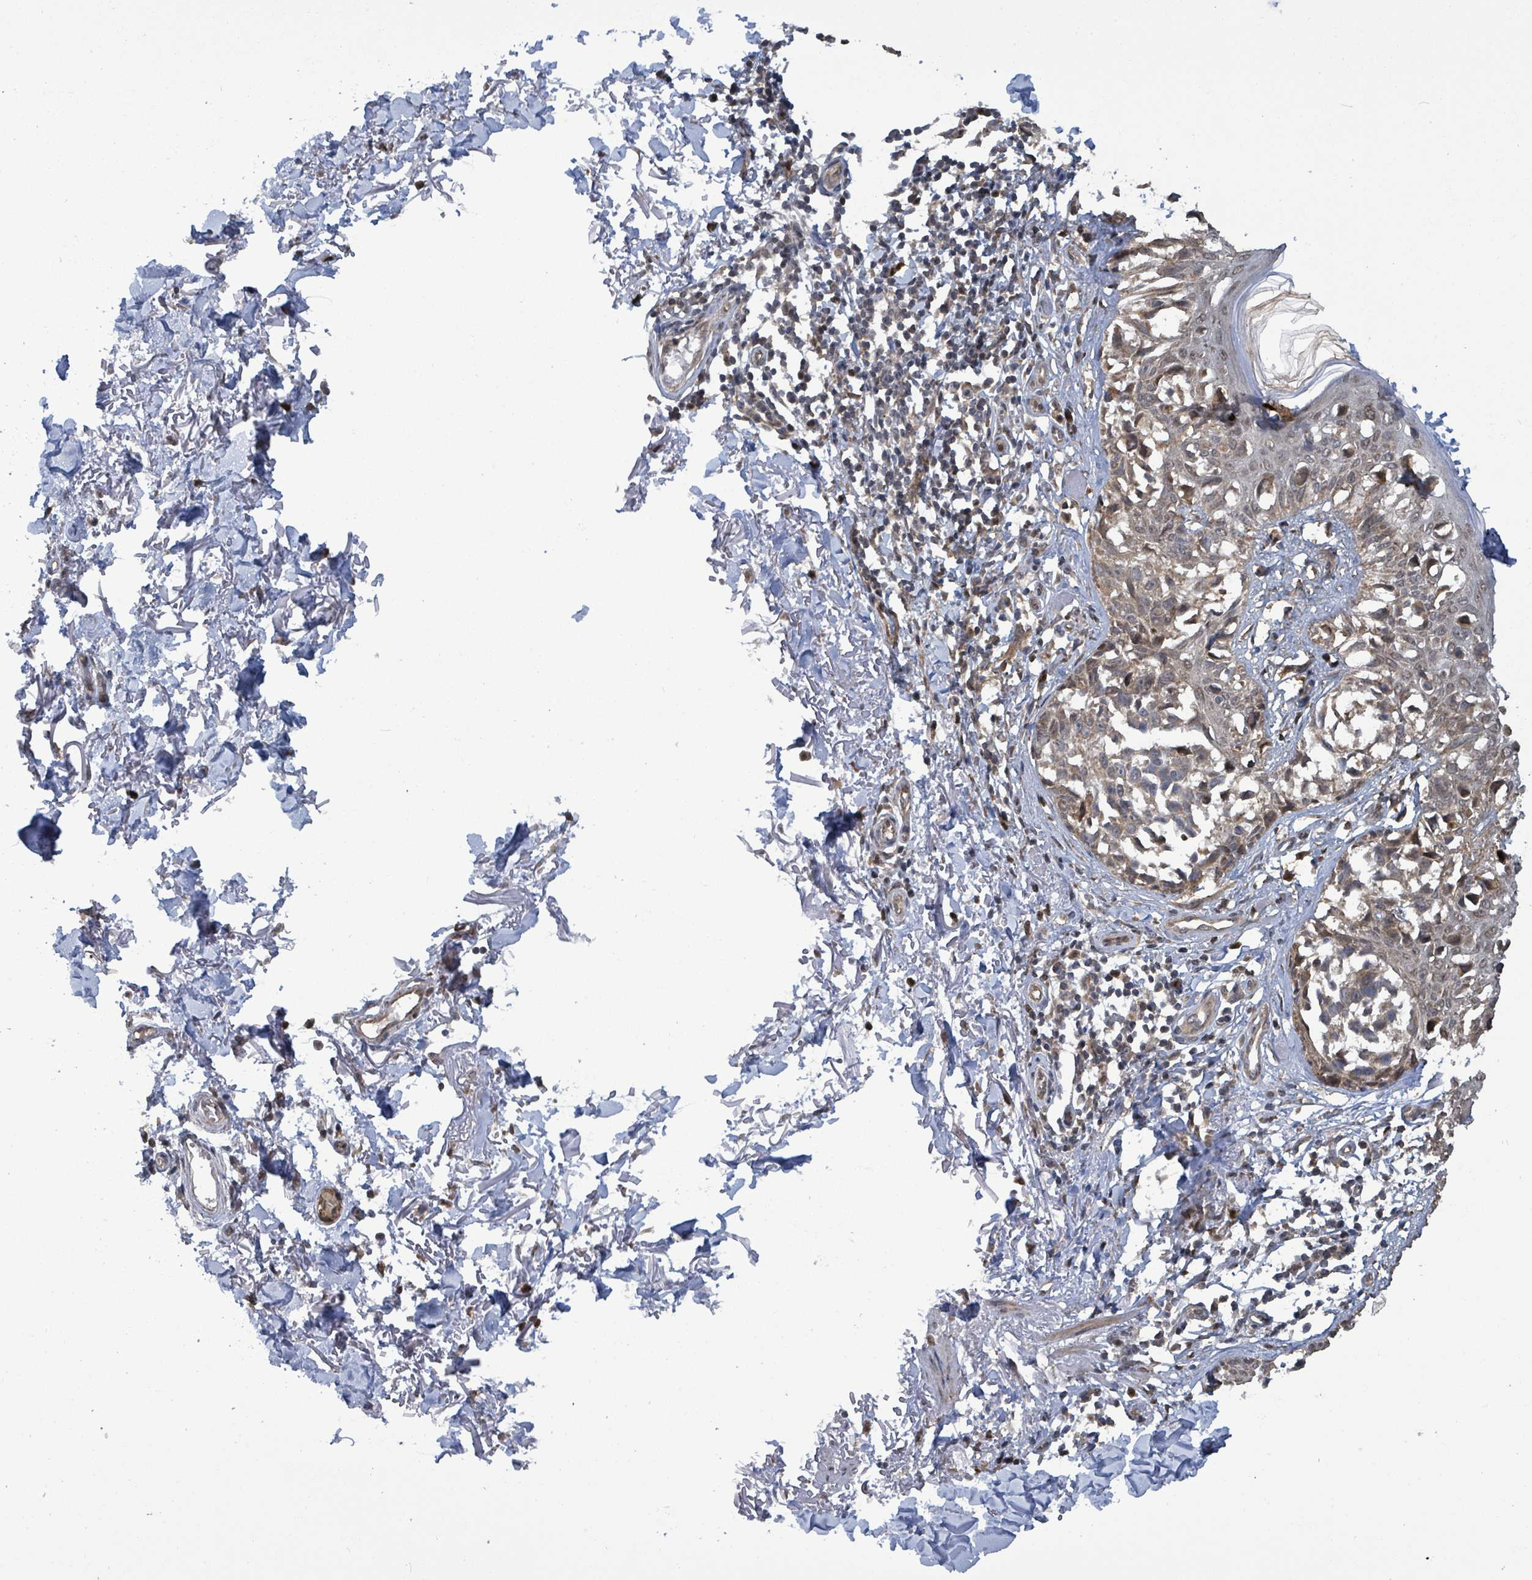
{"staining": {"intensity": "weak", "quantity": "<25%", "location": "cytoplasmic/membranous"}, "tissue": "melanoma", "cell_type": "Tumor cells", "image_type": "cancer", "snomed": [{"axis": "morphology", "description": "Malignant melanoma, NOS"}, {"axis": "topography", "description": "Skin"}], "caption": "Immunohistochemical staining of melanoma displays no significant positivity in tumor cells.", "gene": "COQ6", "patient": {"sex": "male", "age": 73}}